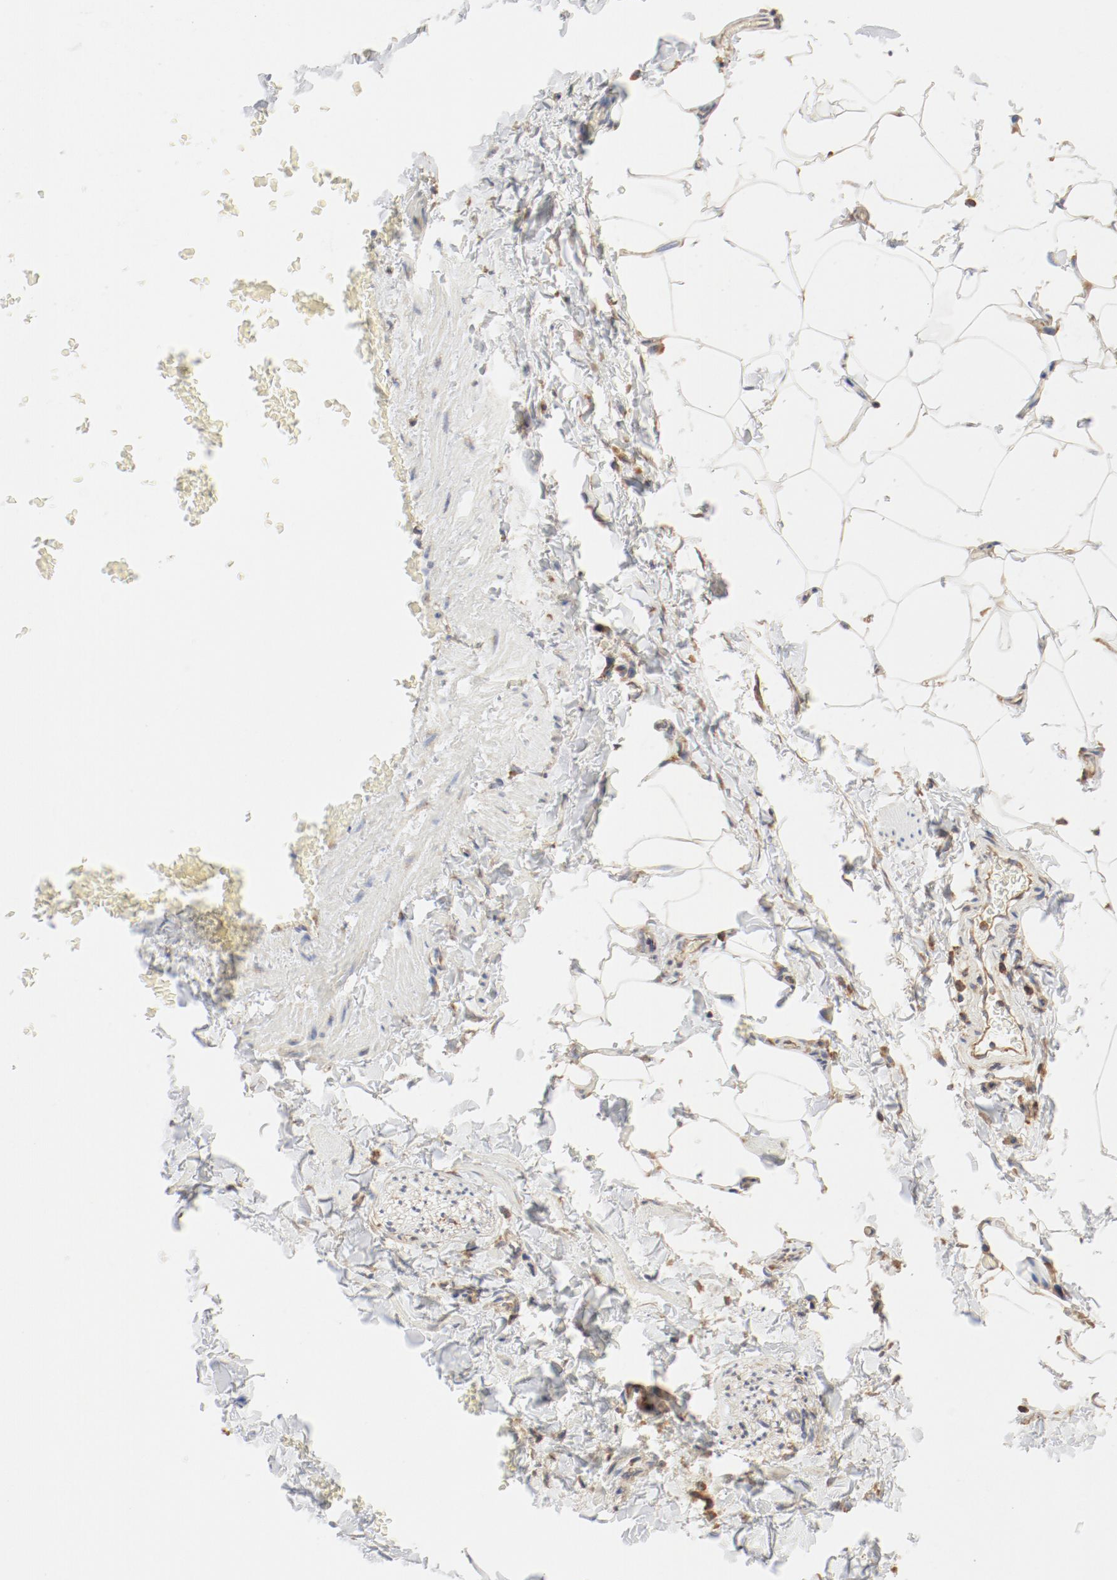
{"staining": {"intensity": "moderate", "quantity": ">75%", "location": "cytoplasmic/membranous"}, "tissue": "adipose tissue", "cell_type": "Adipocytes", "image_type": "normal", "snomed": [{"axis": "morphology", "description": "Normal tissue, NOS"}, {"axis": "topography", "description": "Vascular tissue"}], "caption": "Immunohistochemical staining of benign human adipose tissue displays medium levels of moderate cytoplasmic/membranous staining in about >75% of adipocytes. (IHC, brightfield microscopy, high magnification).", "gene": "RPS6", "patient": {"sex": "male", "age": 41}}